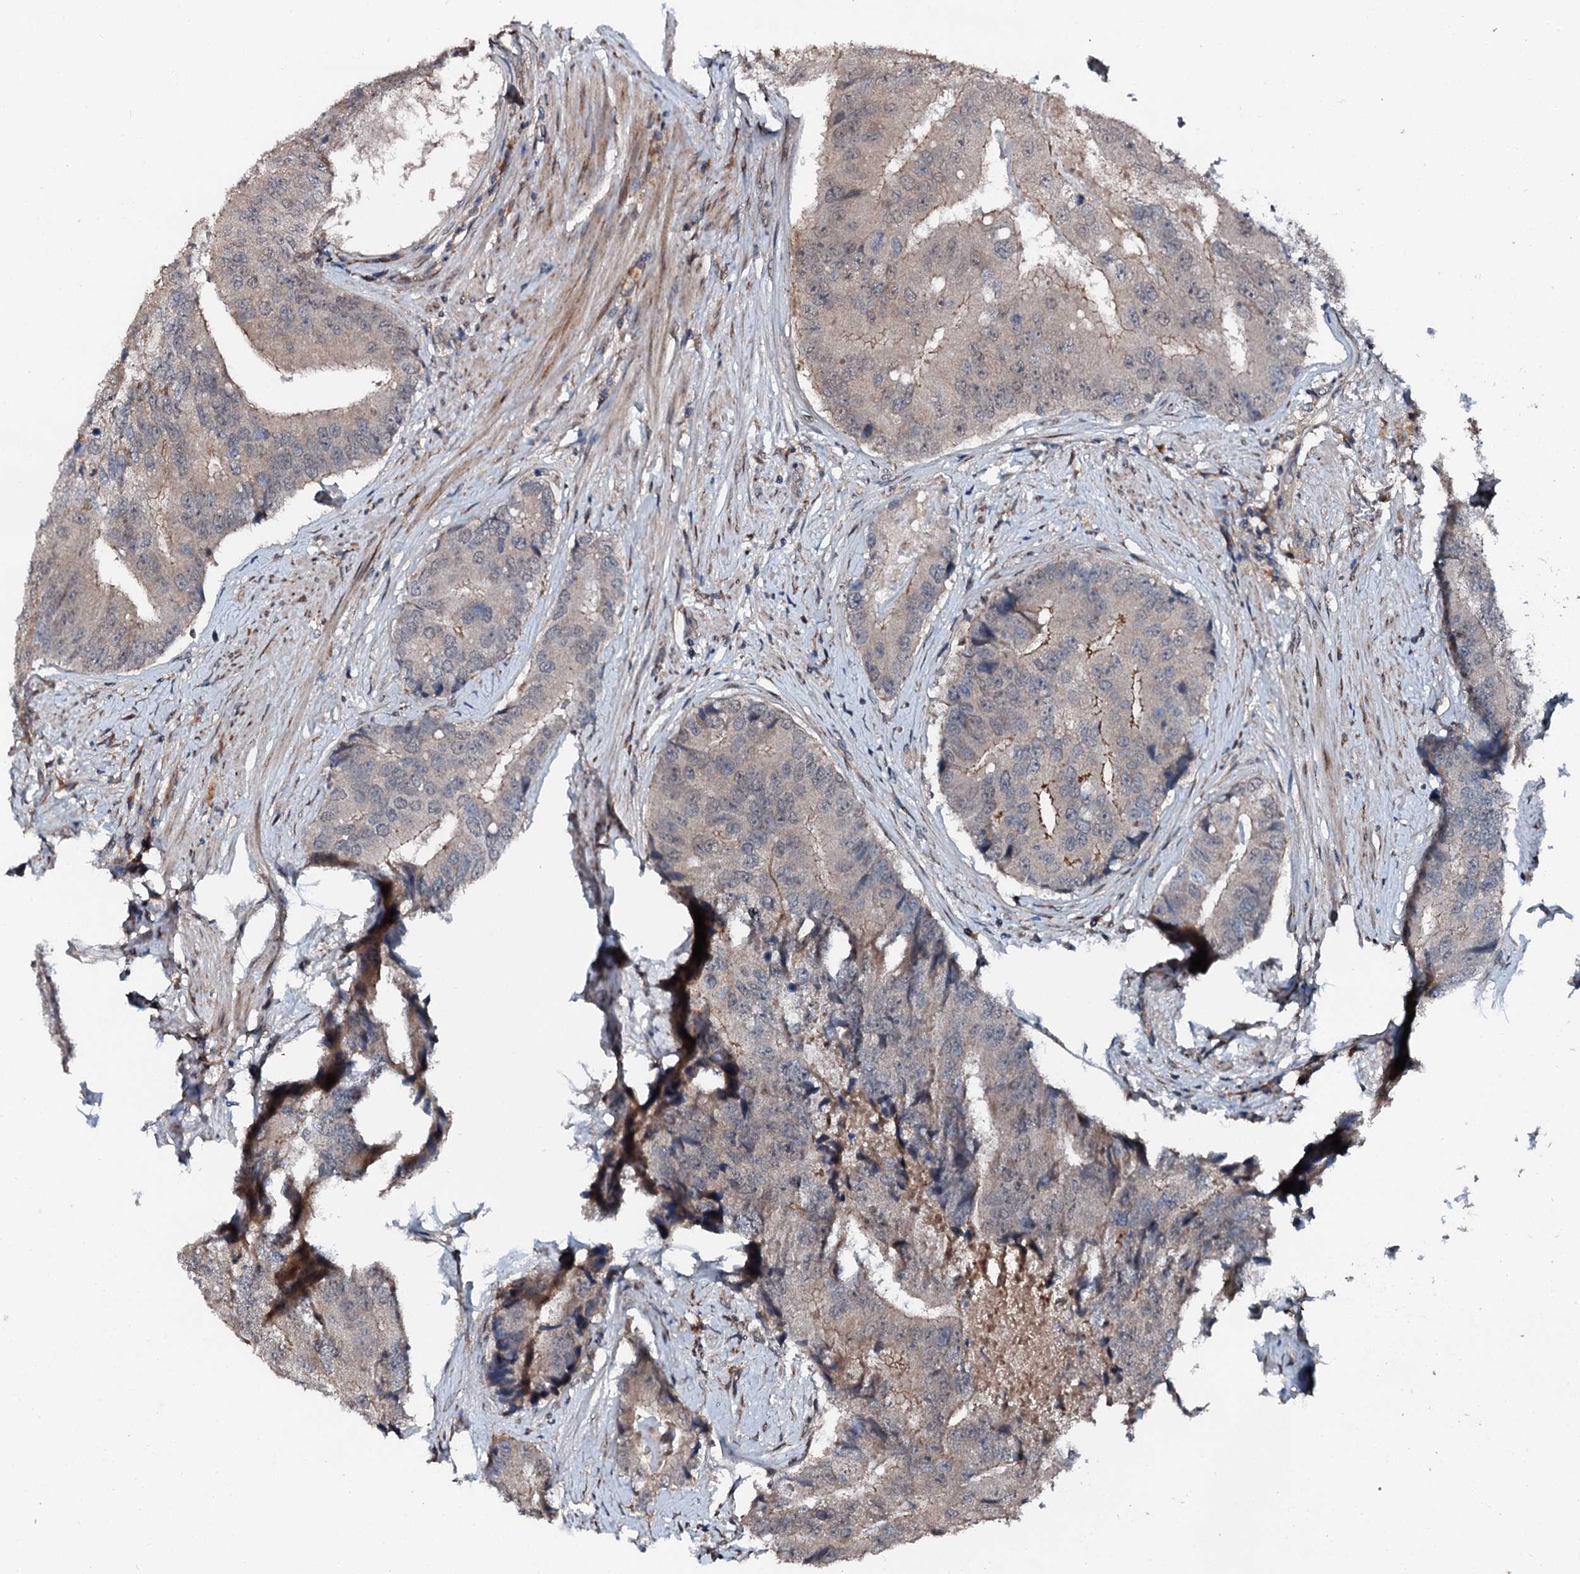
{"staining": {"intensity": "weak", "quantity": "<25%", "location": "cytoplasmic/membranous"}, "tissue": "prostate cancer", "cell_type": "Tumor cells", "image_type": "cancer", "snomed": [{"axis": "morphology", "description": "Adenocarcinoma, High grade"}, {"axis": "topography", "description": "Prostate"}], "caption": "DAB (3,3'-diaminobenzidine) immunohistochemical staining of adenocarcinoma (high-grade) (prostate) exhibits no significant expression in tumor cells.", "gene": "FLYWCH1", "patient": {"sex": "male", "age": 70}}